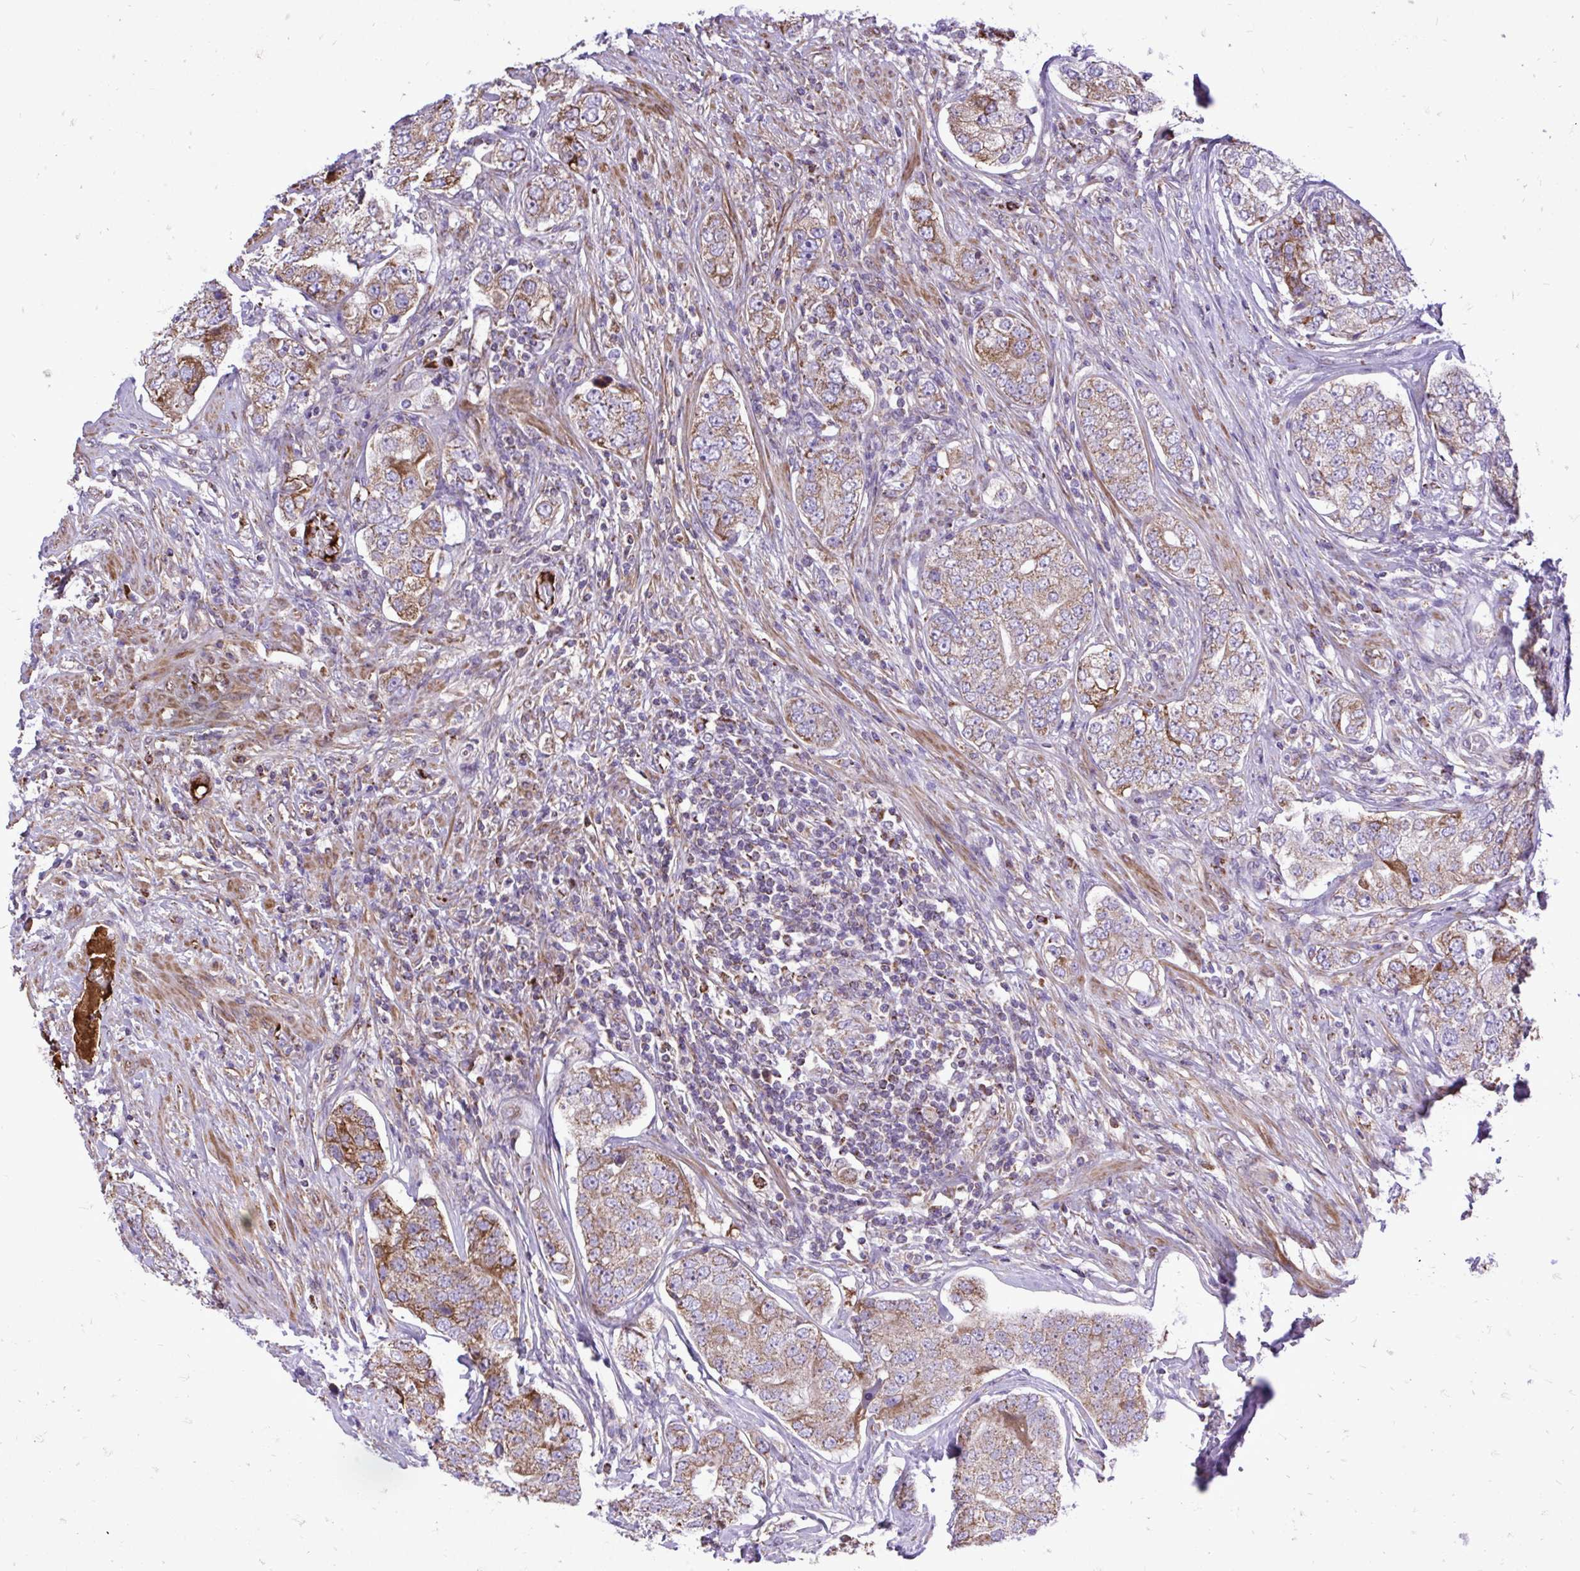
{"staining": {"intensity": "moderate", "quantity": "<25%", "location": "cytoplasmic/membranous"}, "tissue": "prostate cancer", "cell_type": "Tumor cells", "image_type": "cancer", "snomed": [{"axis": "morphology", "description": "Adenocarcinoma, High grade"}, {"axis": "topography", "description": "Prostate"}], "caption": "Moderate cytoplasmic/membranous protein staining is present in about <25% of tumor cells in high-grade adenocarcinoma (prostate).", "gene": "ATP13A2", "patient": {"sex": "male", "age": 60}}